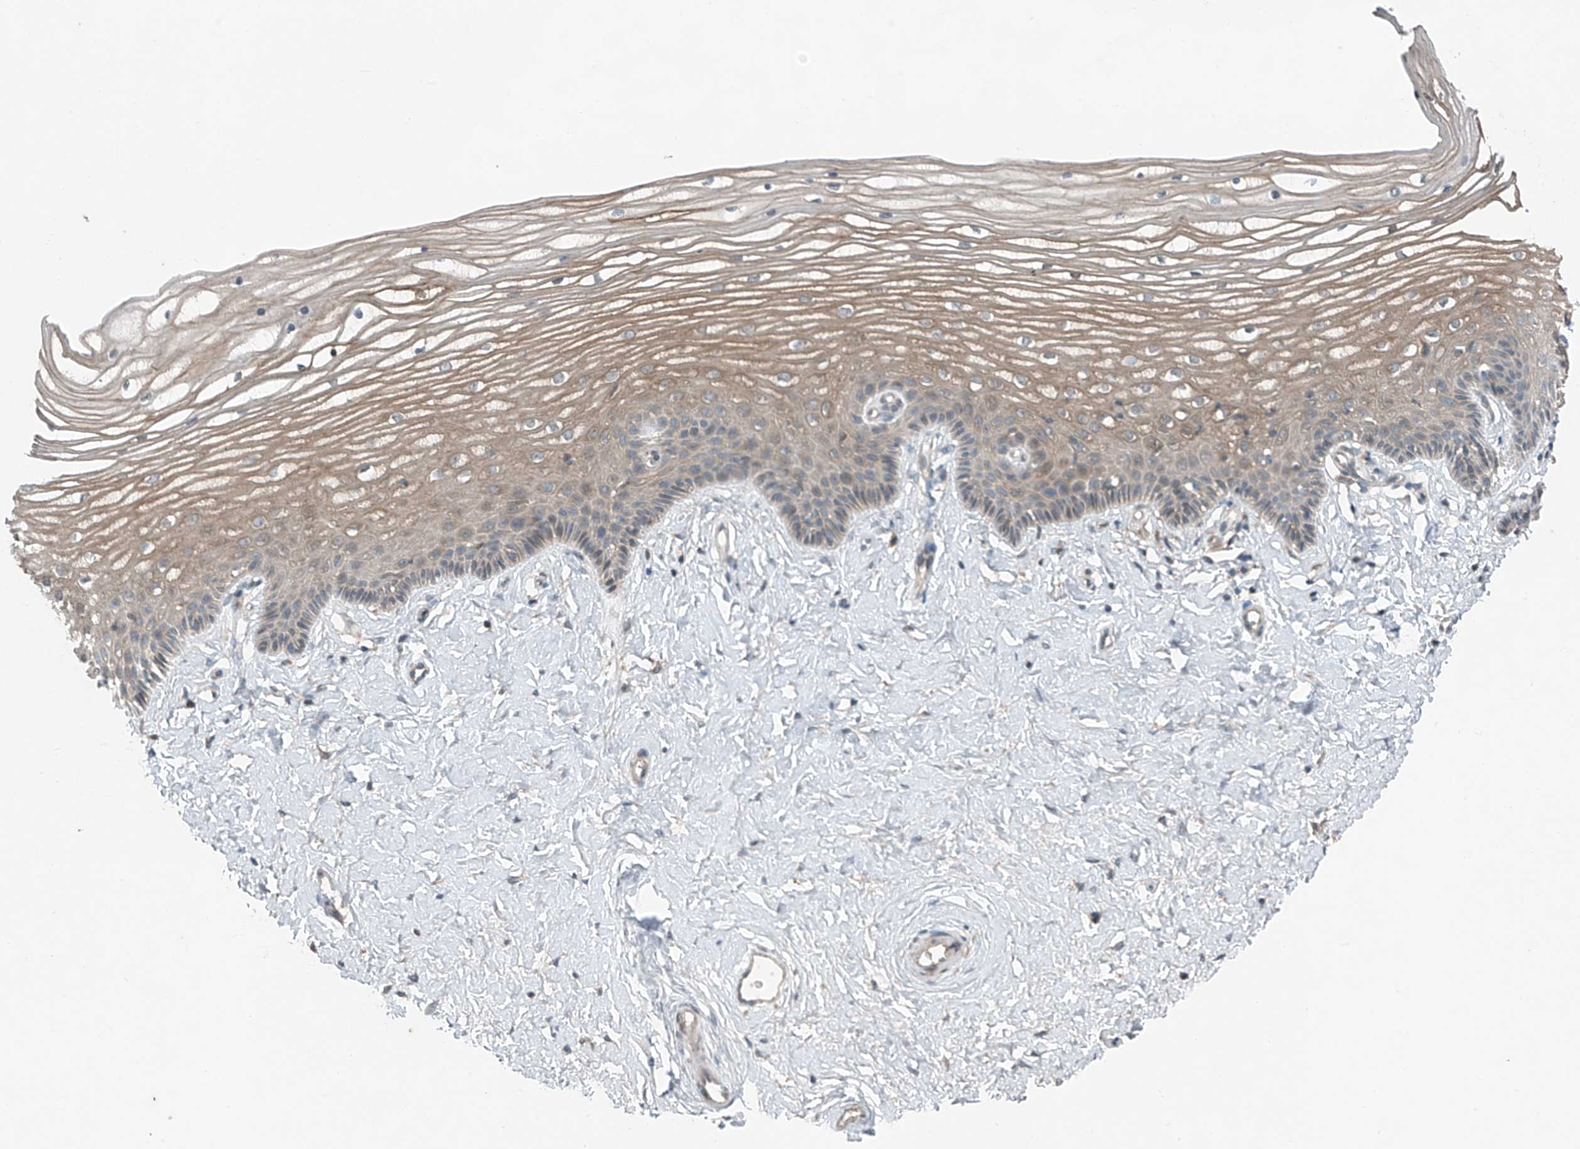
{"staining": {"intensity": "weak", "quantity": "<25%", "location": "cytoplasmic/membranous"}, "tissue": "vagina", "cell_type": "Squamous epithelial cells", "image_type": "normal", "snomed": [{"axis": "morphology", "description": "Normal tissue, NOS"}, {"axis": "topography", "description": "Vagina"}, {"axis": "topography", "description": "Cervix"}], "caption": "Vagina stained for a protein using IHC displays no expression squamous epithelial cells.", "gene": "FOXRED2", "patient": {"sex": "female", "age": 40}}